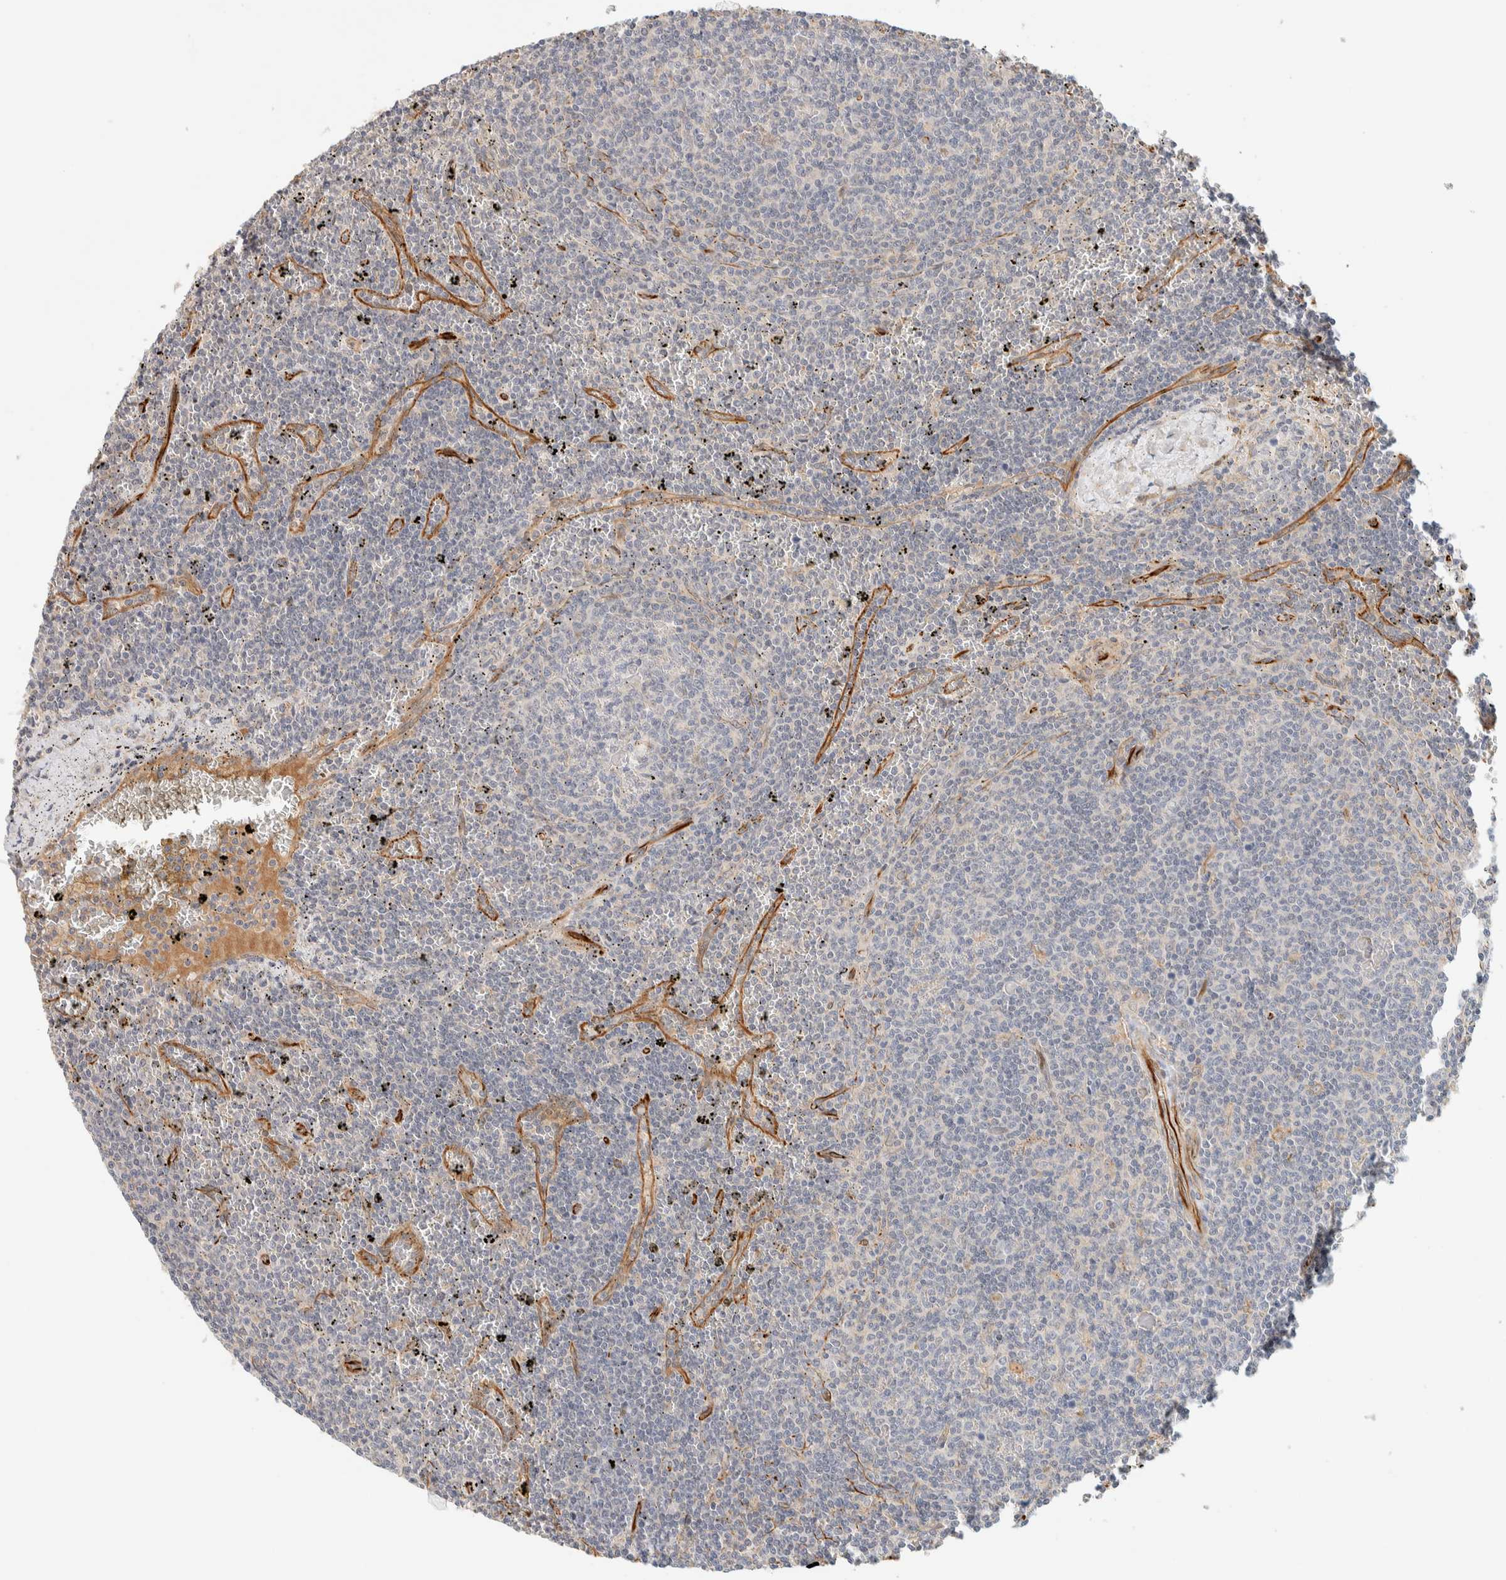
{"staining": {"intensity": "negative", "quantity": "none", "location": "none"}, "tissue": "lymphoma", "cell_type": "Tumor cells", "image_type": "cancer", "snomed": [{"axis": "morphology", "description": "Malignant lymphoma, non-Hodgkin's type, Low grade"}, {"axis": "topography", "description": "Spleen"}], "caption": "A micrograph of human lymphoma is negative for staining in tumor cells.", "gene": "FAT1", "patient": {"sex": "female", "age": 50}}